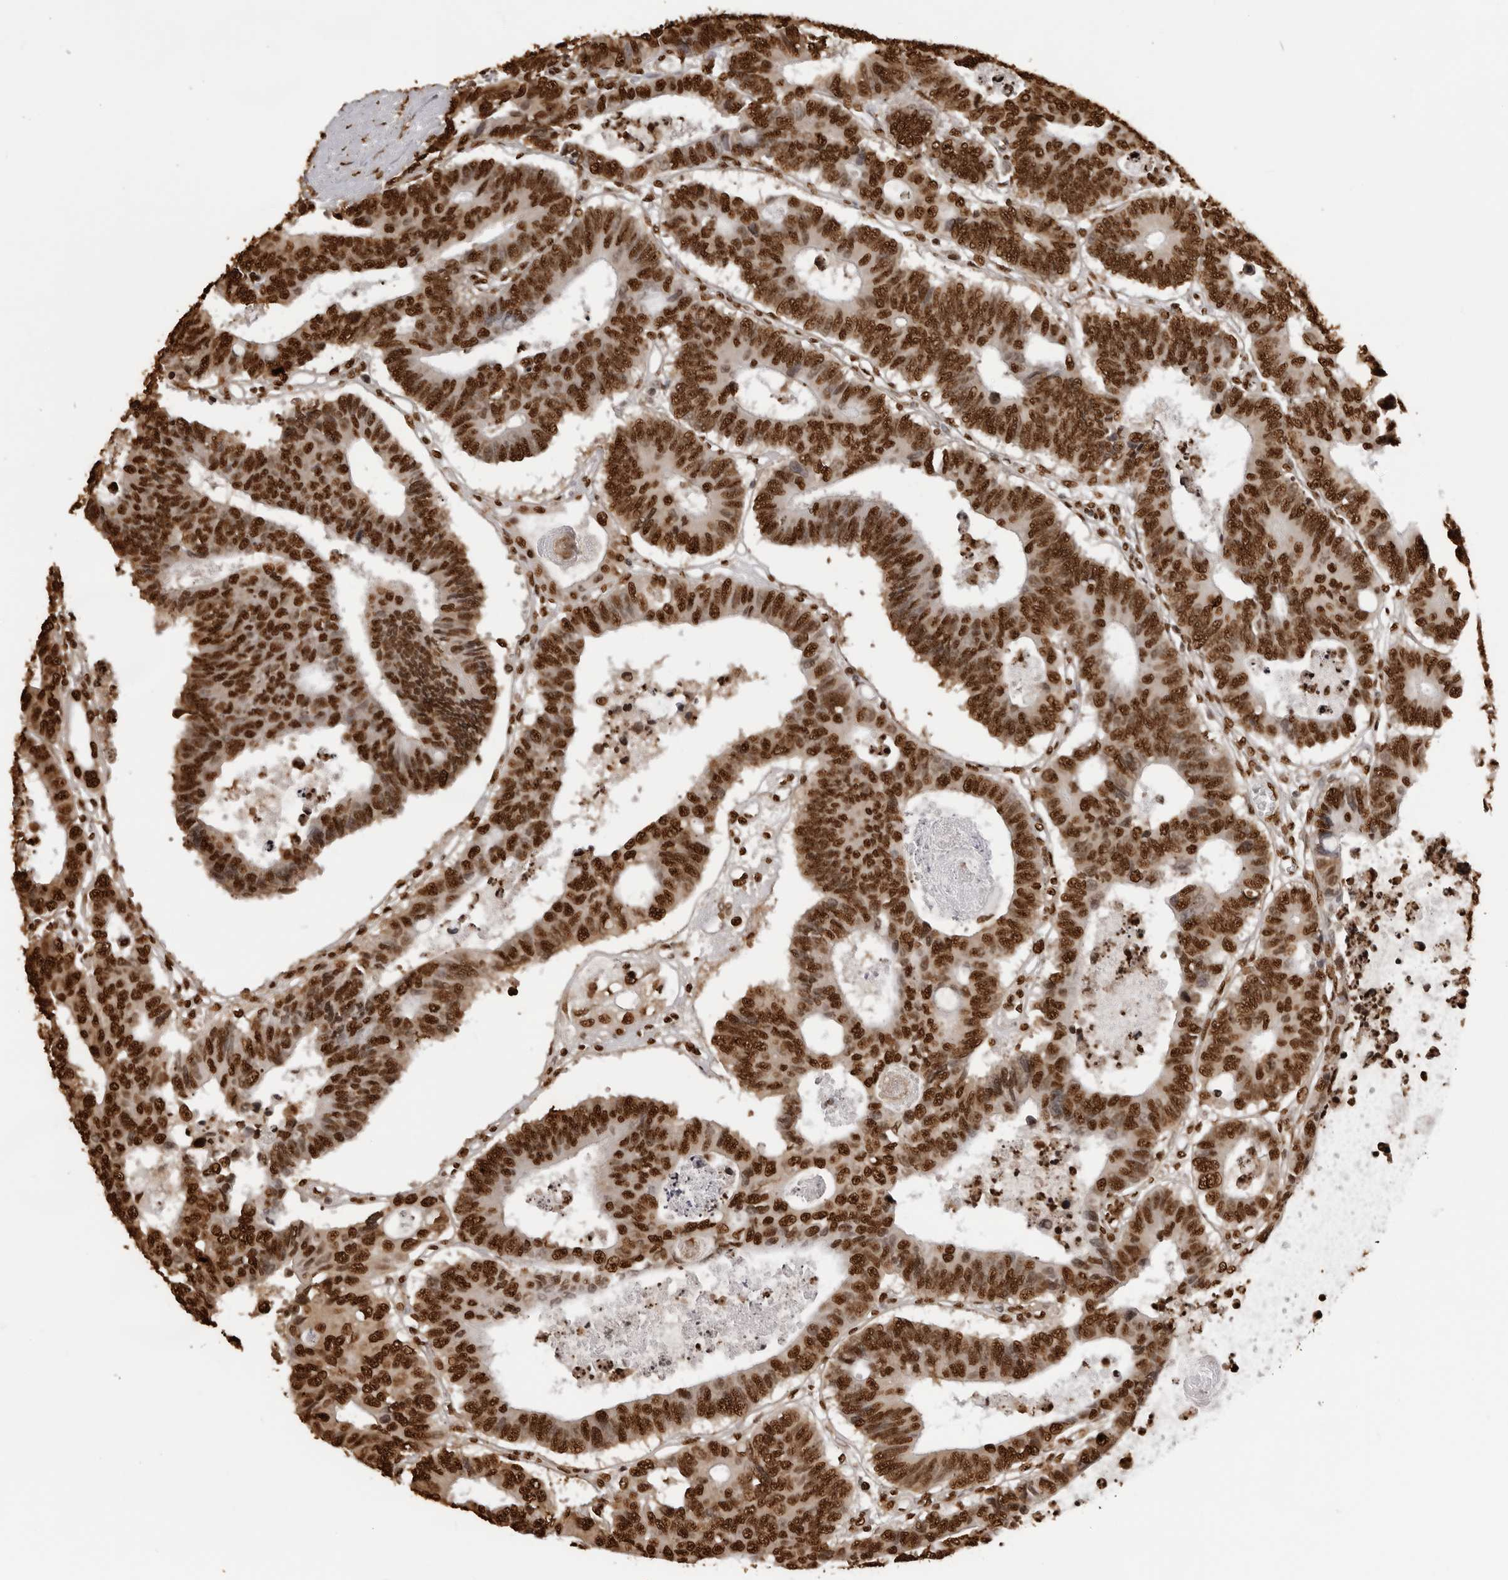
{"staining": {"intensity": "strong", "quantity": ">75%", "location": "nuclear"}, "tissue": "colorectal cancer", "cell_type": "Tumor cells", "image_type": "cancer", "snomed": [{"axis": "morphology", "description": "Adenocarcinoma, NOS"}, {"axis": "topography", "description": "Rectum"}], "caption": "Human colorectal cancer stained with a protein marker displays strong staining in tumor cells.", "gene": "ZFP91", "patient": {"sex": "male", "age": 84}}